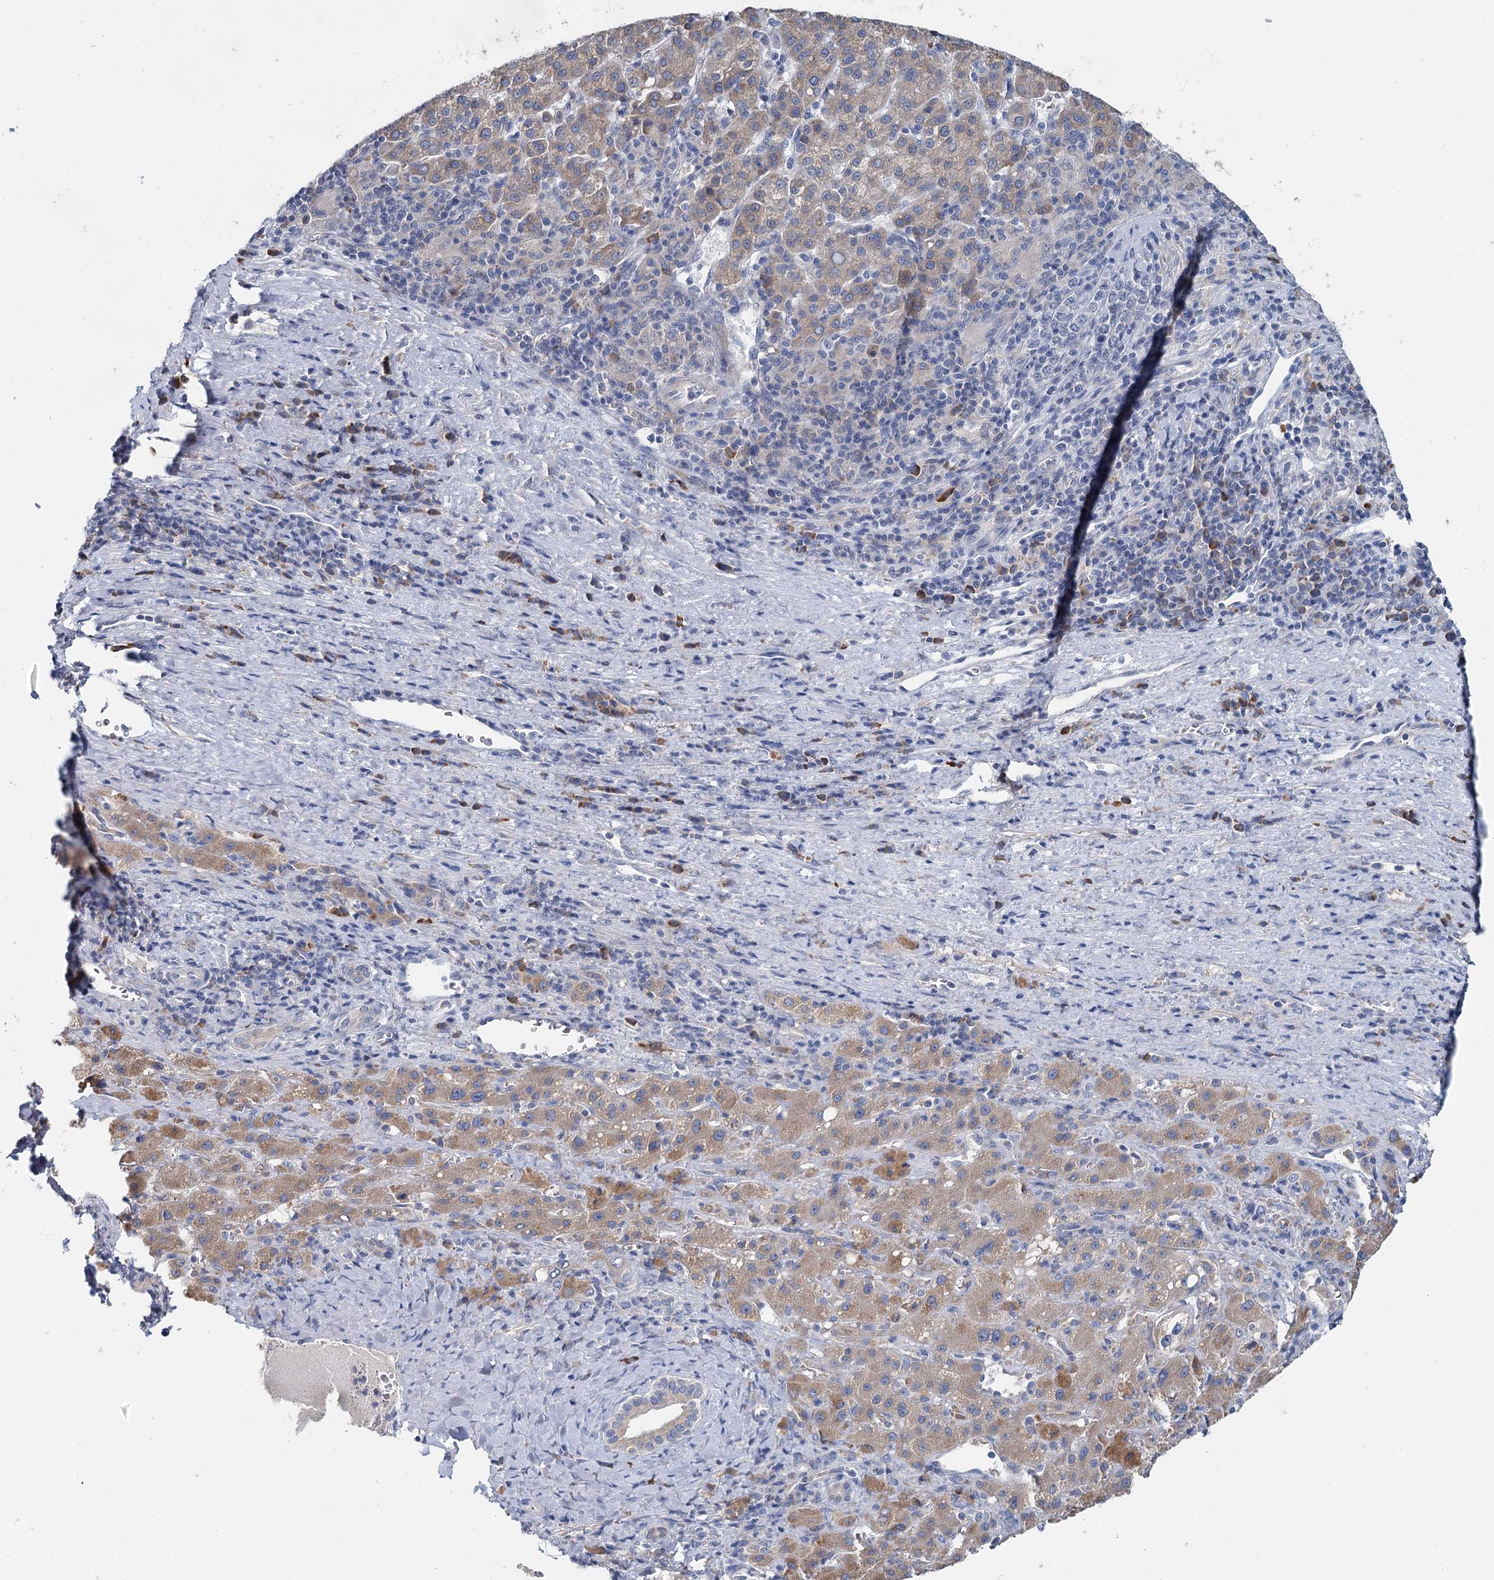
{"staining": {"intensity": "weak", "quantity": "<25%", "location": "cytoplasmic/membranous"}, "tissue": "liver cancer", "cell_type": "Tumor cells", "image_type": "cancer", "snomed": [{"axis": "morphology", "description": "Carcinoma, Hepatocellular, NOS"}, {"axis": "topography", "description": "Liver"}], "caption": "This is a micrograph of IHC staining of liver cancer, which shows no staining in tumor cells.", "gene": "ANKRD16", "patient": {"sex": "female", "age": 58}}